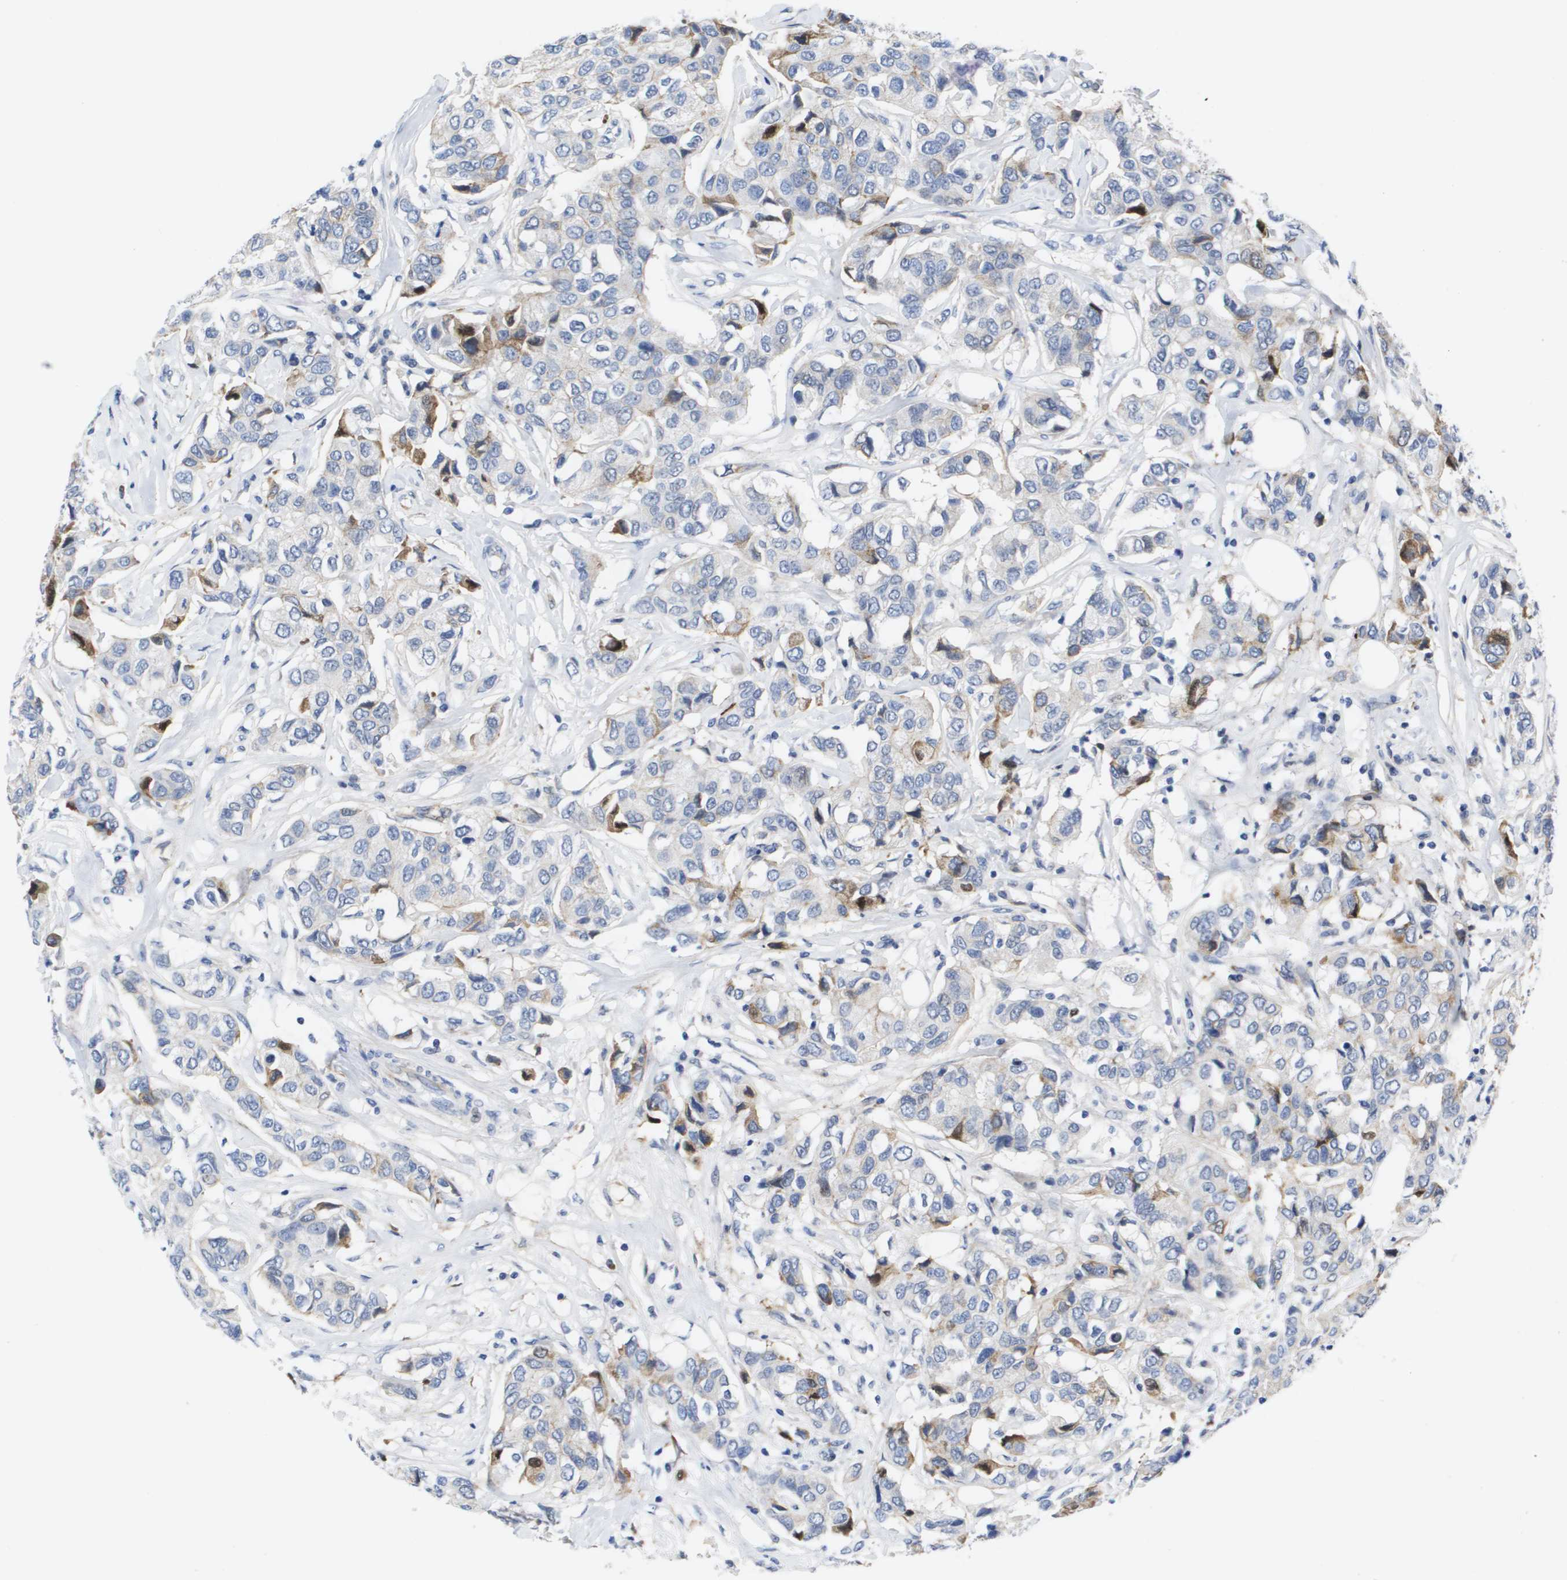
{"staining": {"intensity": "moderate", "quantity": "<25%", "location": "cytoplasmic/membranous"}, "tissue": "breast cancer", "cell_type": "Tumor cells", "image_type": "cancer", "snomed": [{"axis": "morphology", "description": "Duct carcinoma"}, {"axis": "topography", "description": "Breast"}], "caption": "The immunohistochemical stain labels moderate cytoplasmic/membranous expression in tumor cells of breast cancer tissue.", "gene": "SERPINC1", "patient": {"sex": "female", "age": 80}}